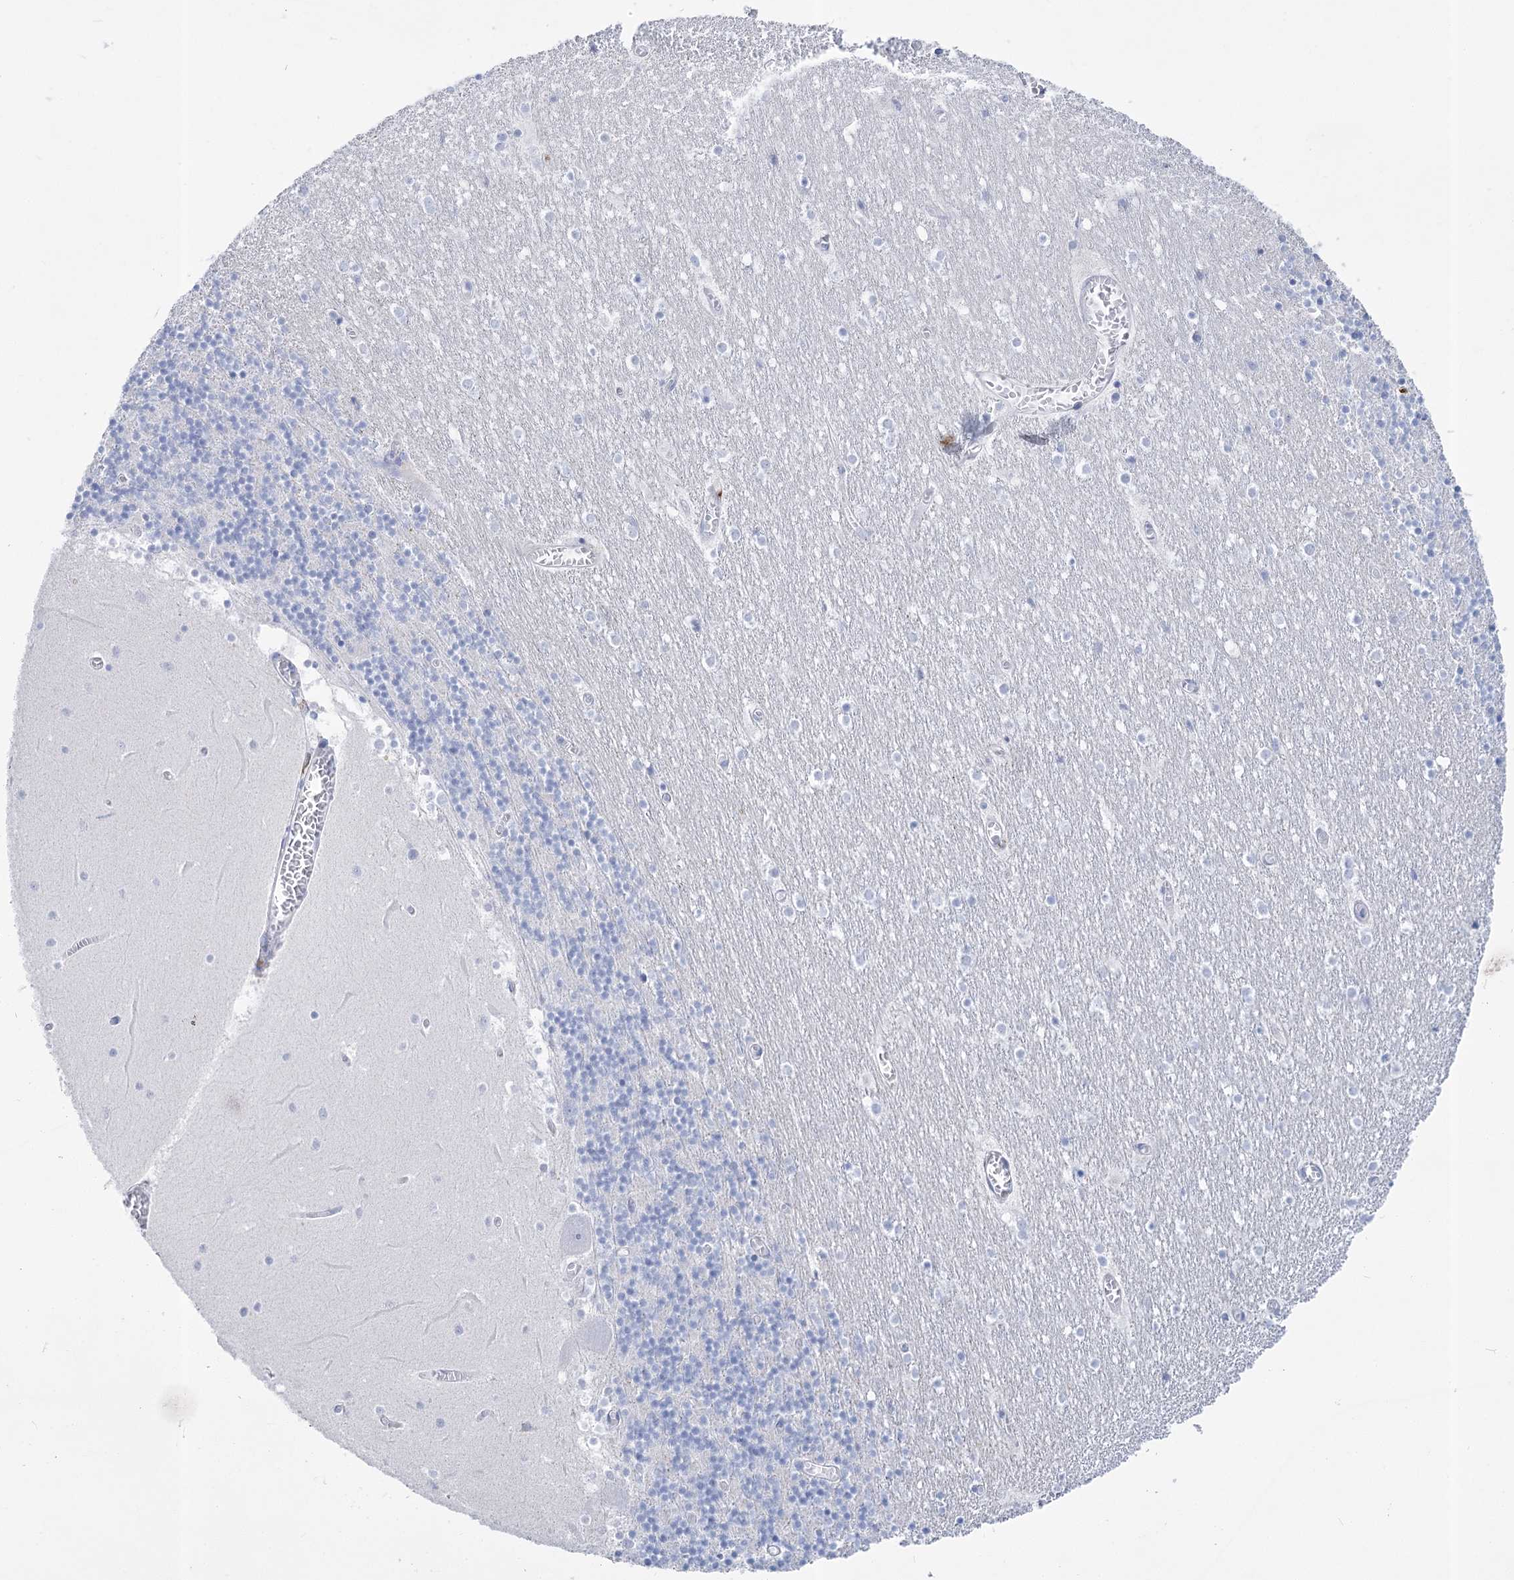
{"staining": {"intensity": "negative", "quantity": "none", "location": "none"}, "tissue": "cerebellum", "cell_type": "Cells in granular layer", "image_type": "normal", "snomed": [{"axis": "morphology", "description": "Normal tissue, NOS"}, {"axis": "topography", "description": "Cerebellum"}], "caption": "This is a photomicrograph of immunohistochemistry staining of normal cerebellum, which shows no positivity in cells in granular layer.", "gene": "PCDHA1", "patient": {"sex": "female", "age": 28}}